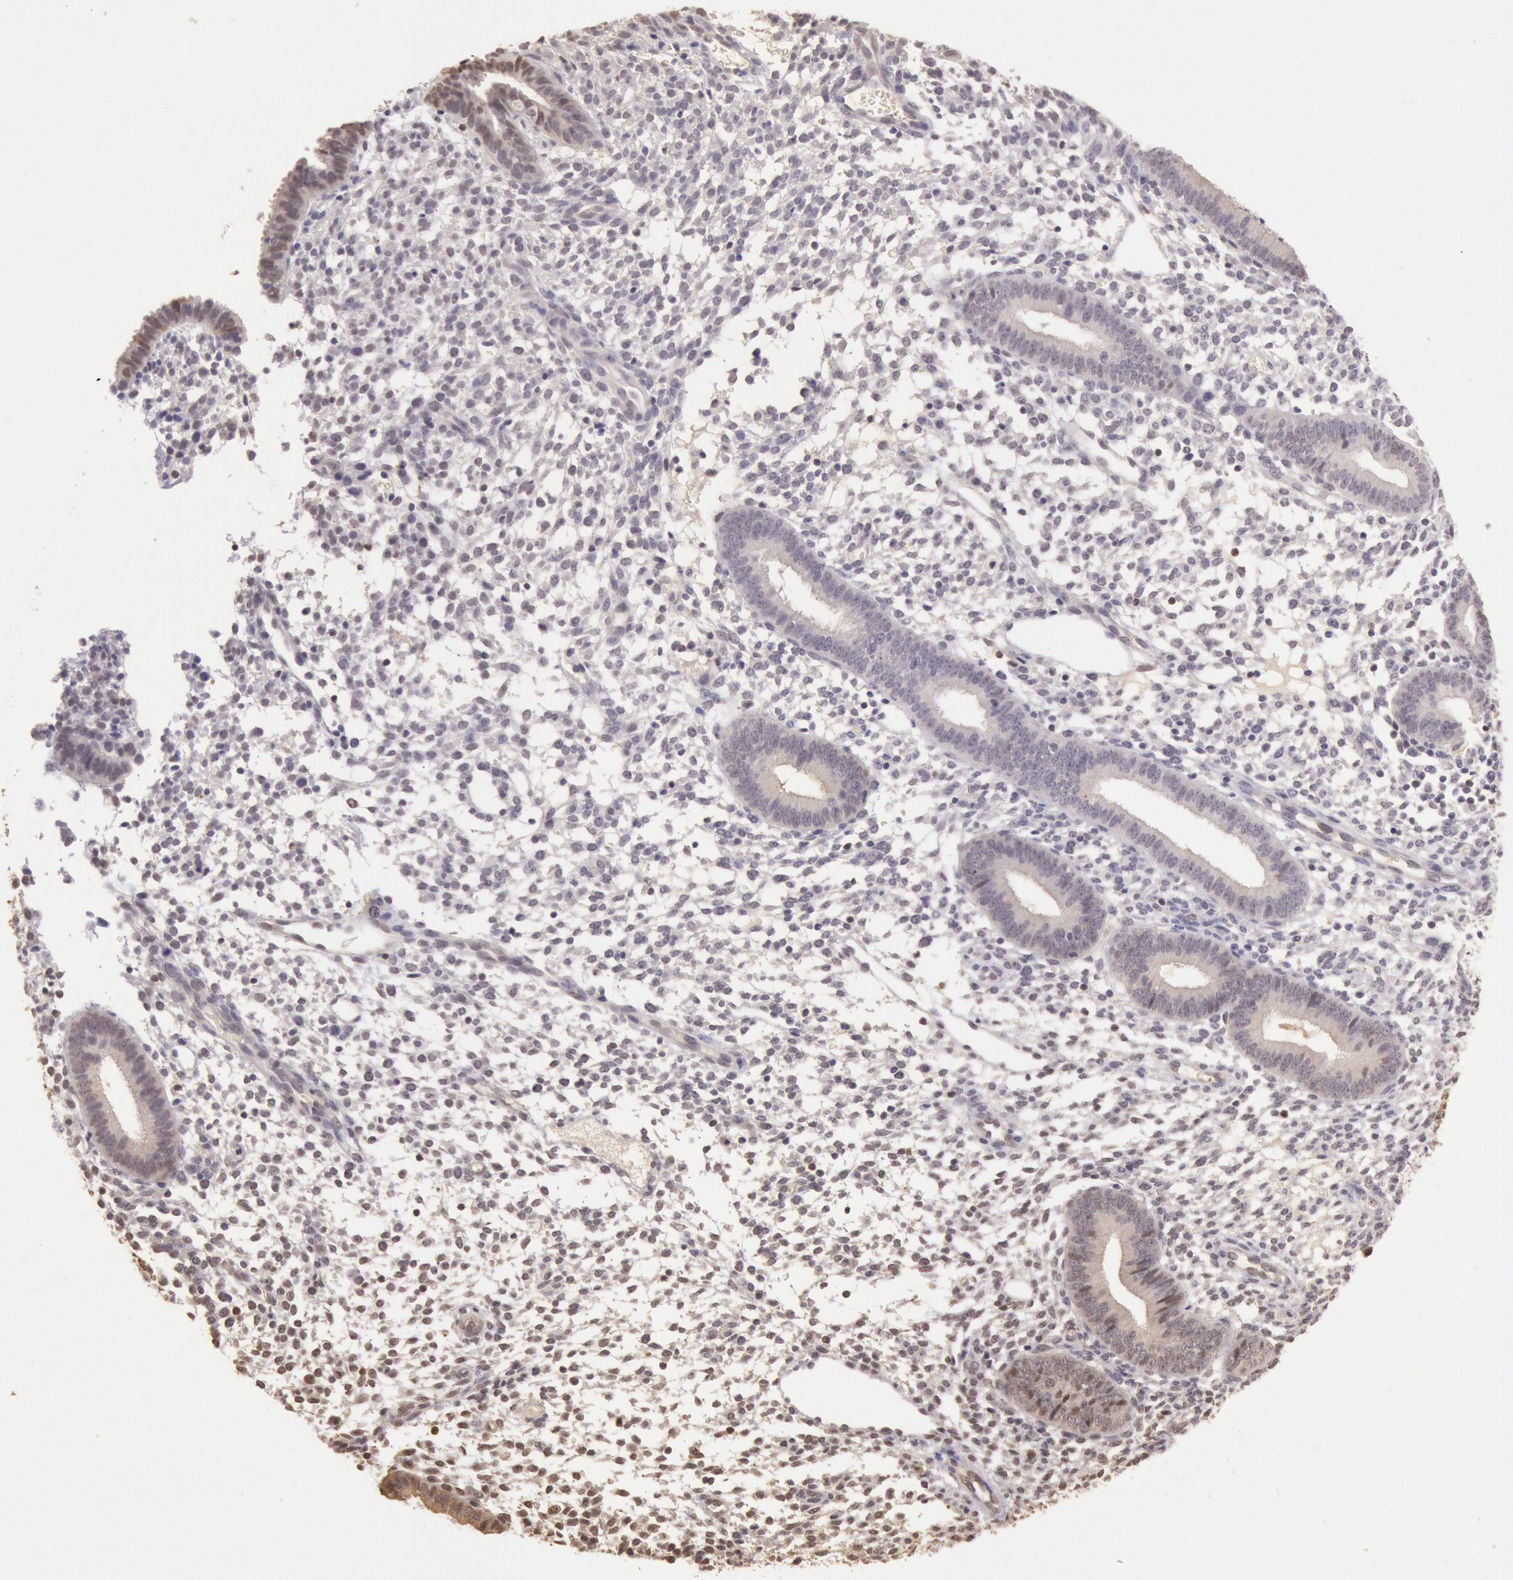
{"staining": {"intensity": "moderate", "quantity": "25%-75%", "location": "nuclear"}, "tissue": "endometrium", "cell_type": "Cells in endometrial stroma", "image_type": "normal", "snomed": [{"axis": "morphology", "description": "Normal tissue, NOS"}, {"axis": "topography", "description": "Endometrium"}], "caption": "Immunohistochemistry staining of unremarkable endometrium, which displays medium levels of moderate nuclear staining in approximately 25%-75% of cells in endometrial stroma indicating moderate nuclear protein expression. The staining was performed using DAB (brown) for protein detection and nuclei were counterstained in hematoxylin (blue).", "gene": "SOD1", "patient": {"sex": "female", "age": 36}}